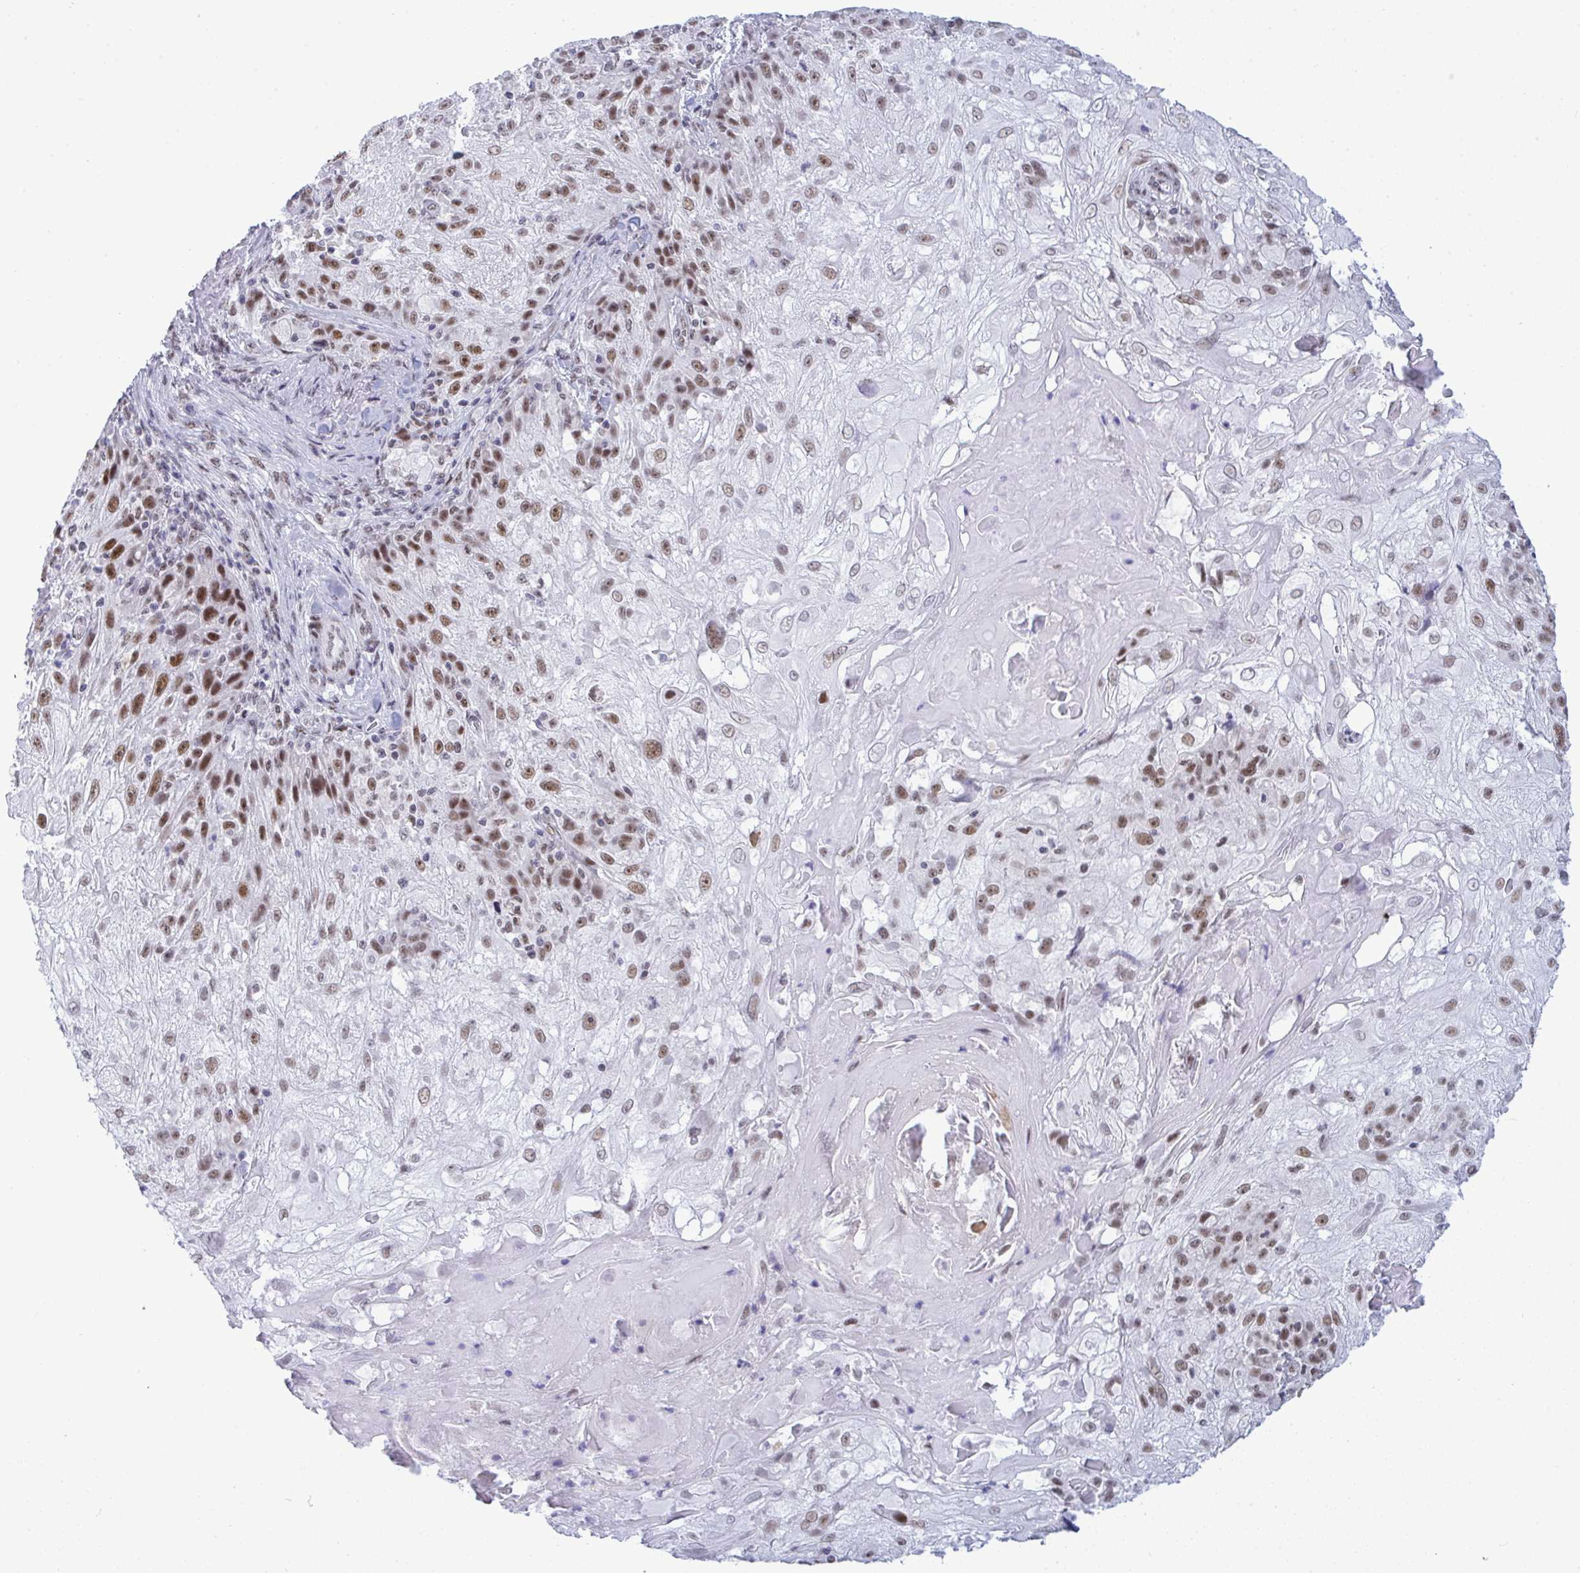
{"staining": {"intensity": "moderate", "quantity": "25%-75%", "location": "nuclear"}, "tissue": "skin cancer", "cell_type": "Tumor cells", "image_type": "cancer", "snomed": [{"axis": "morphology", "description": "Normal tissue, NOS"}, {"axis": "morphology", "description": "Squamous cell carcinoma, NOS"}, {"axis": "topography", "description": "Skin"}], "caption": "Skin squamous cell carcinoma stained with DAB immunohistochemistry shows medium levels of moderate nuclear staining in about 25%-75% of tumor cells.", "gene": "PPP1R10", "patient": {"sex": "female", "age": 83}}